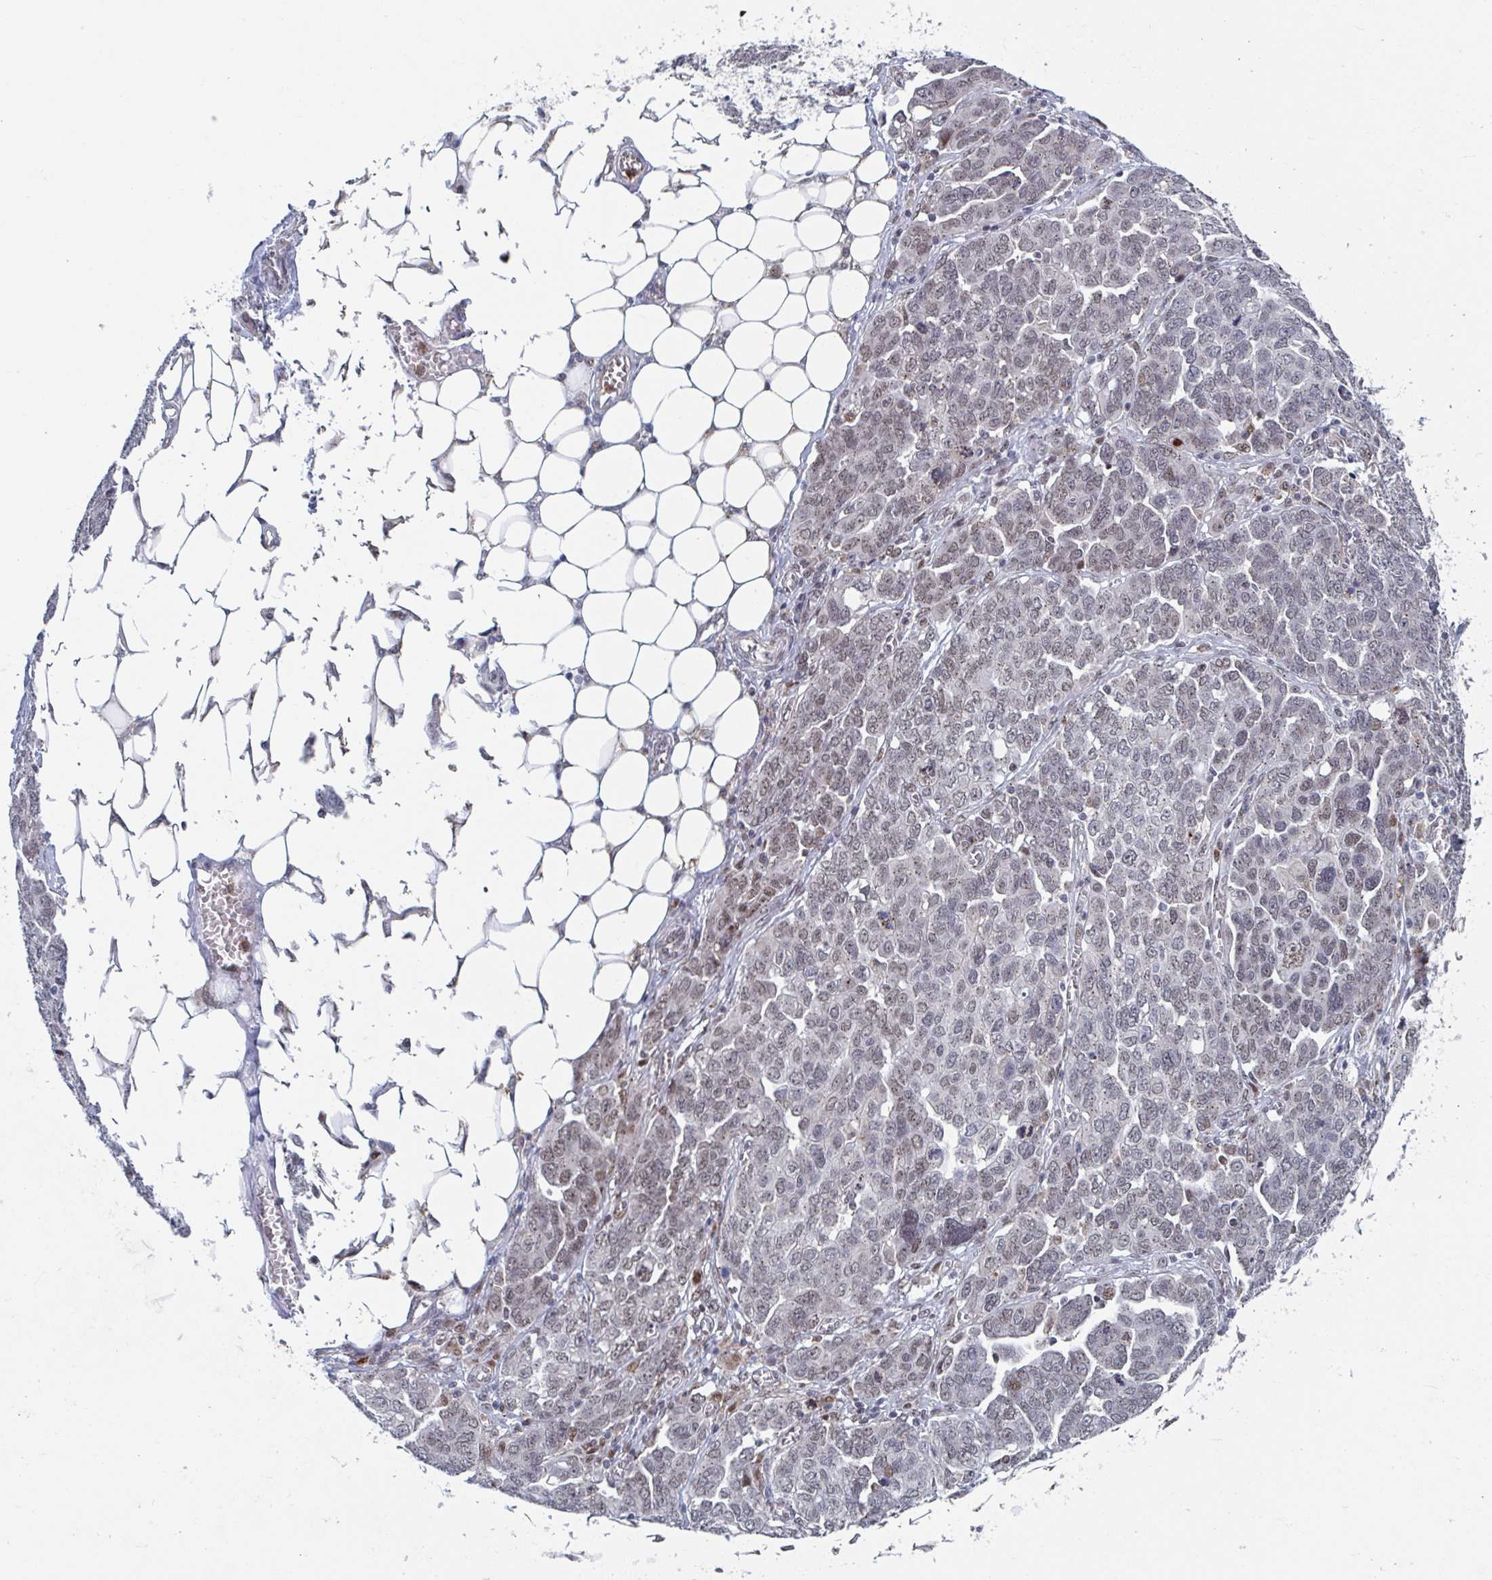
{"staining": {"intensity": "moderate", "quantity": "<25%", "location": "nuclear"}, "tissue": "ovarian cancer", "cell_type": "Tumor cells", "image_type": "cancer", "snomed": [{"axis": "morphology", "description": "Cystadenocarcinoma, serous, NOS"}, {"axis": "topography", "description": "Ovary"}], "caption": "Immunohistochemical staining of human ovarian cancer (serous cystadenocarcinoma) displays low levels of moderate nuclear protein expression in approximately <25% of tumor cells.", "gene": "RNF212", "patient": {"sex": "female", "age": 59}}